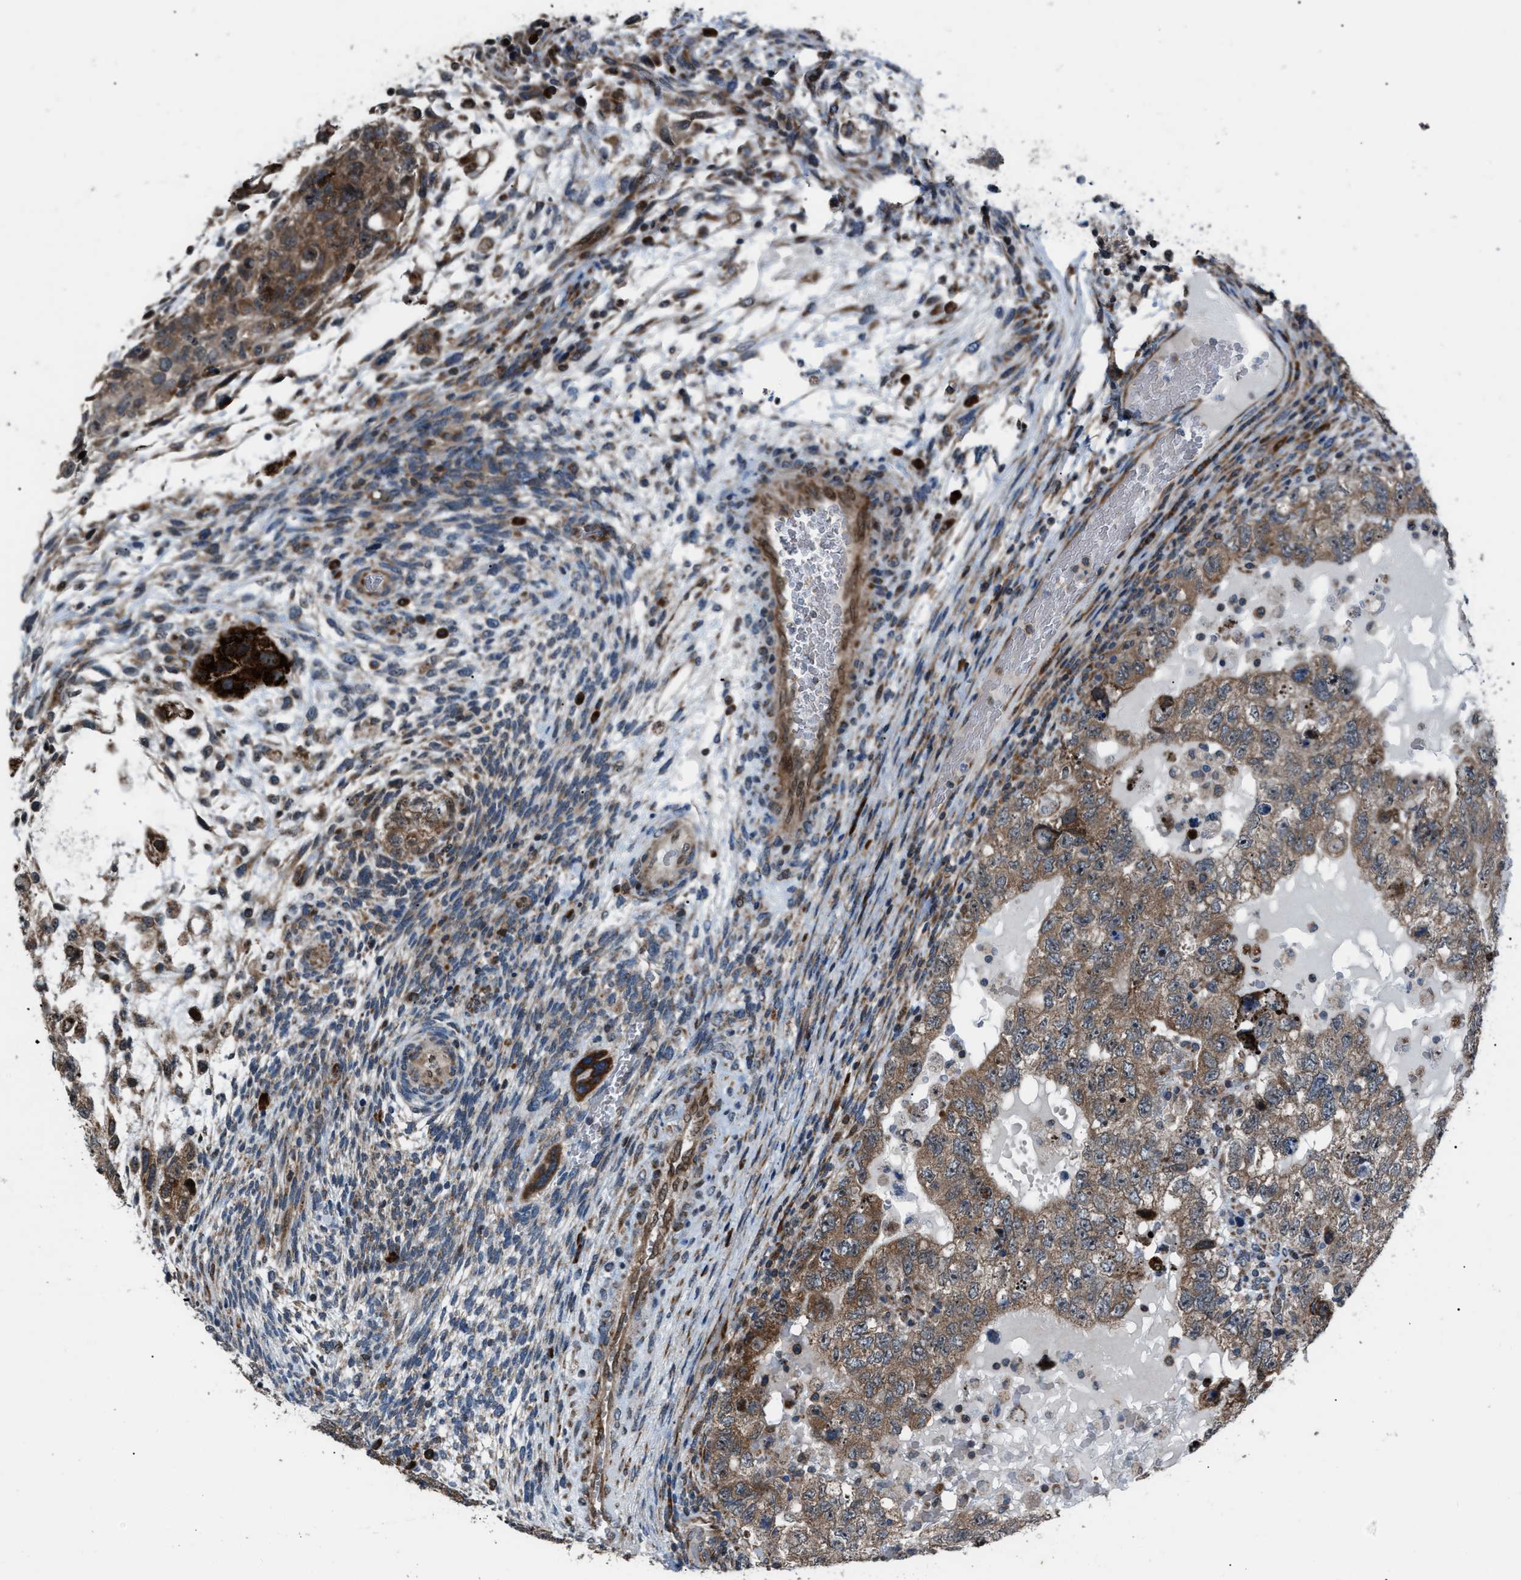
{"staining": {"intensity": "moderate", "quantity": ">75%", "location": "cytoplasmic/membranous"}, "tissue": "testis cancer", "cell_type": "Tumor cells", "image_type": "cancer", "snomed": [{"axis": "morphology", "description": "Carcinoma, Embryonal, NOS"}, {"axis": "topography", "description": "Testis"}], "caption": "Immunohistochemical staining of human testis cancer (embryonal carcinoma) exhibits medium levels of moderate cytoplasmic/membranous expression in approximately >75% of tumor cells.", "gene": "AGO2", "patient": {"sex": "male", "age": 36}}